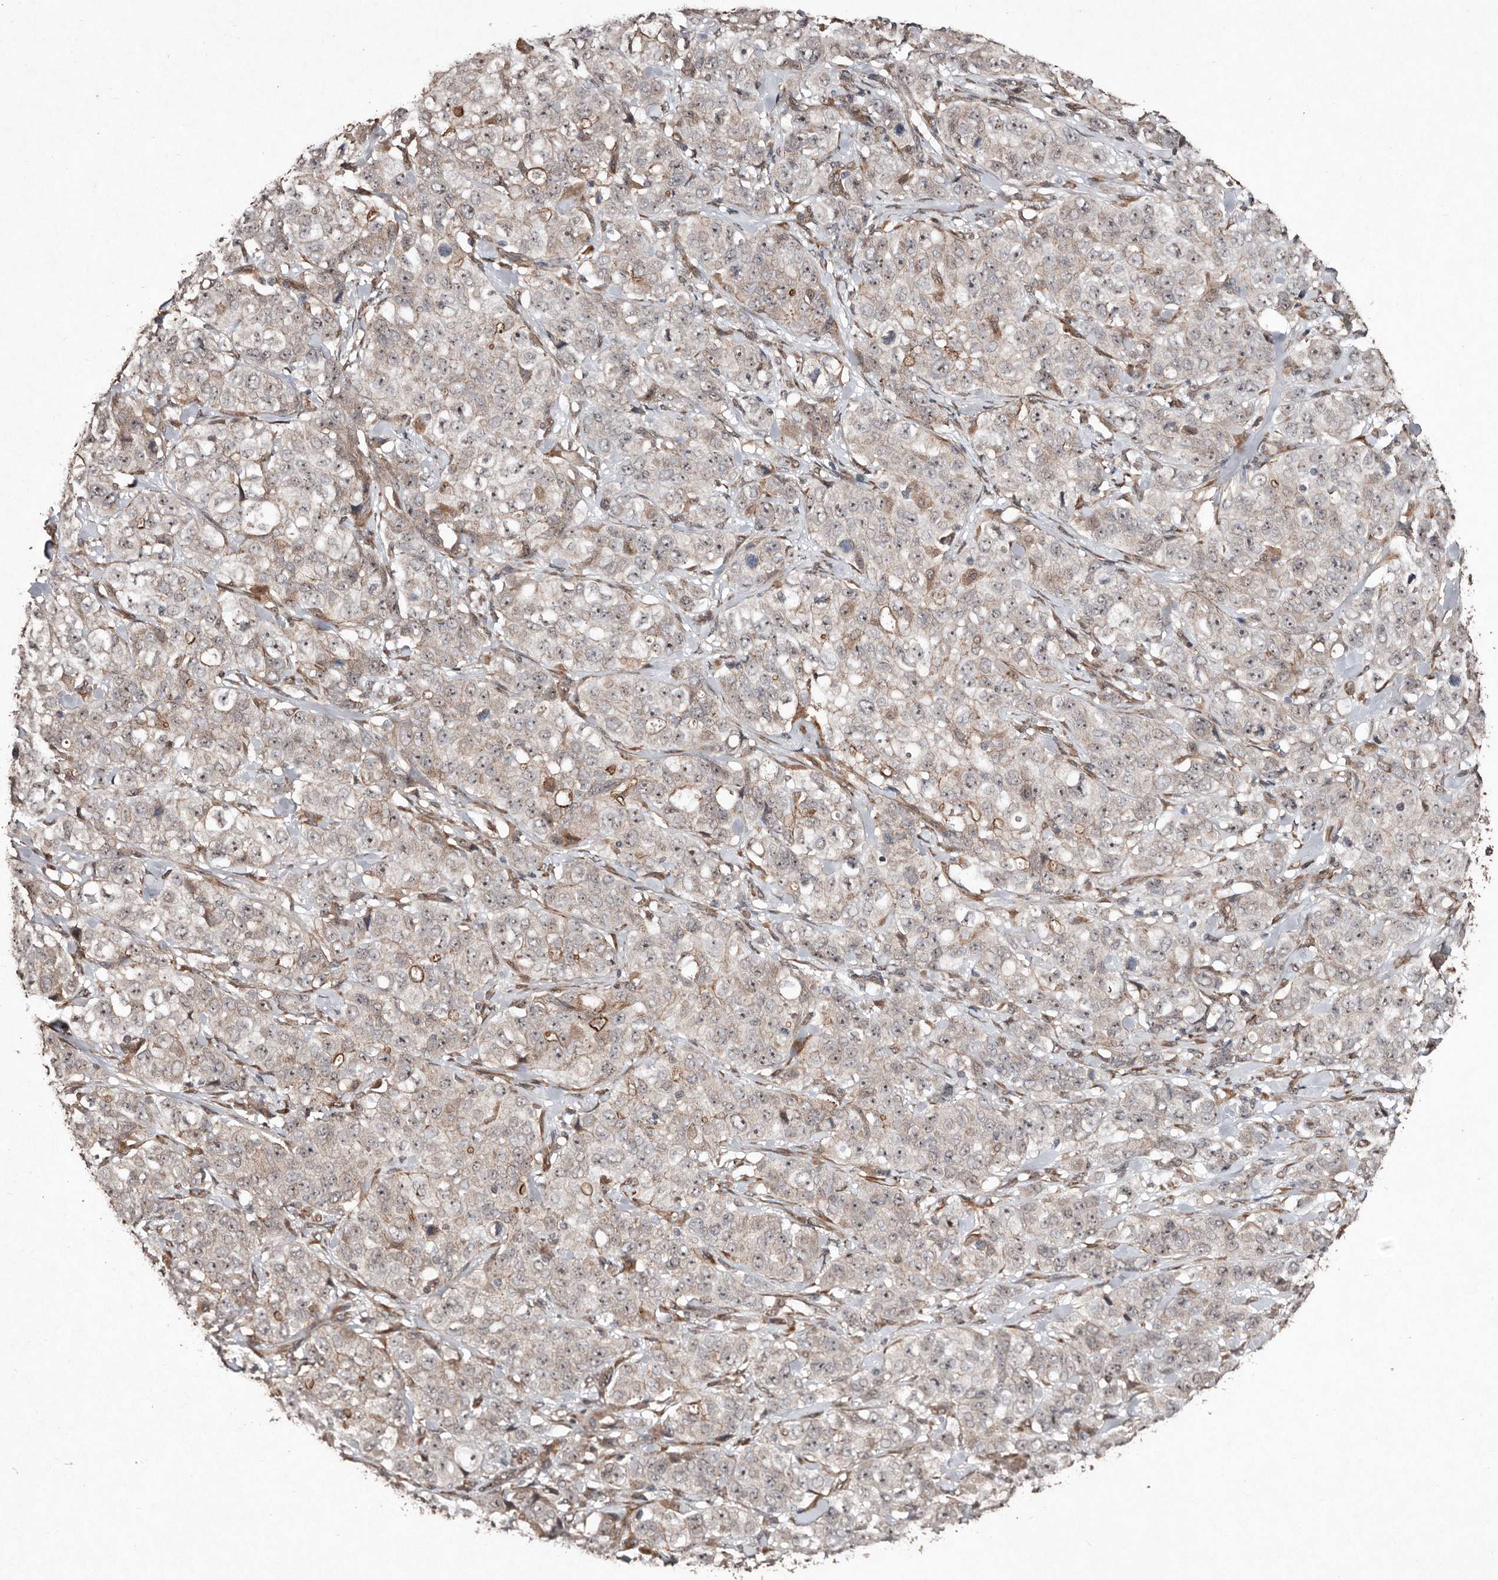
{"staining": {"intensity": "negative", "quantity": "none", "location": "none"}, "tissue": "stomach cancer", "cell_type": "Tumor cells", "image_type": "cancer", "snomed": [{"axis": "morphology", "description": "Adenocarcinoma, NOS"}, {"axis": "topography", "description": "Stomach"}], "caption": "Immunohistochemical staining of human stomach cancer shows no significant staining in tumor cells.", "gene": "DIP2C", "patient": {"sex": "male", "age": 48}}